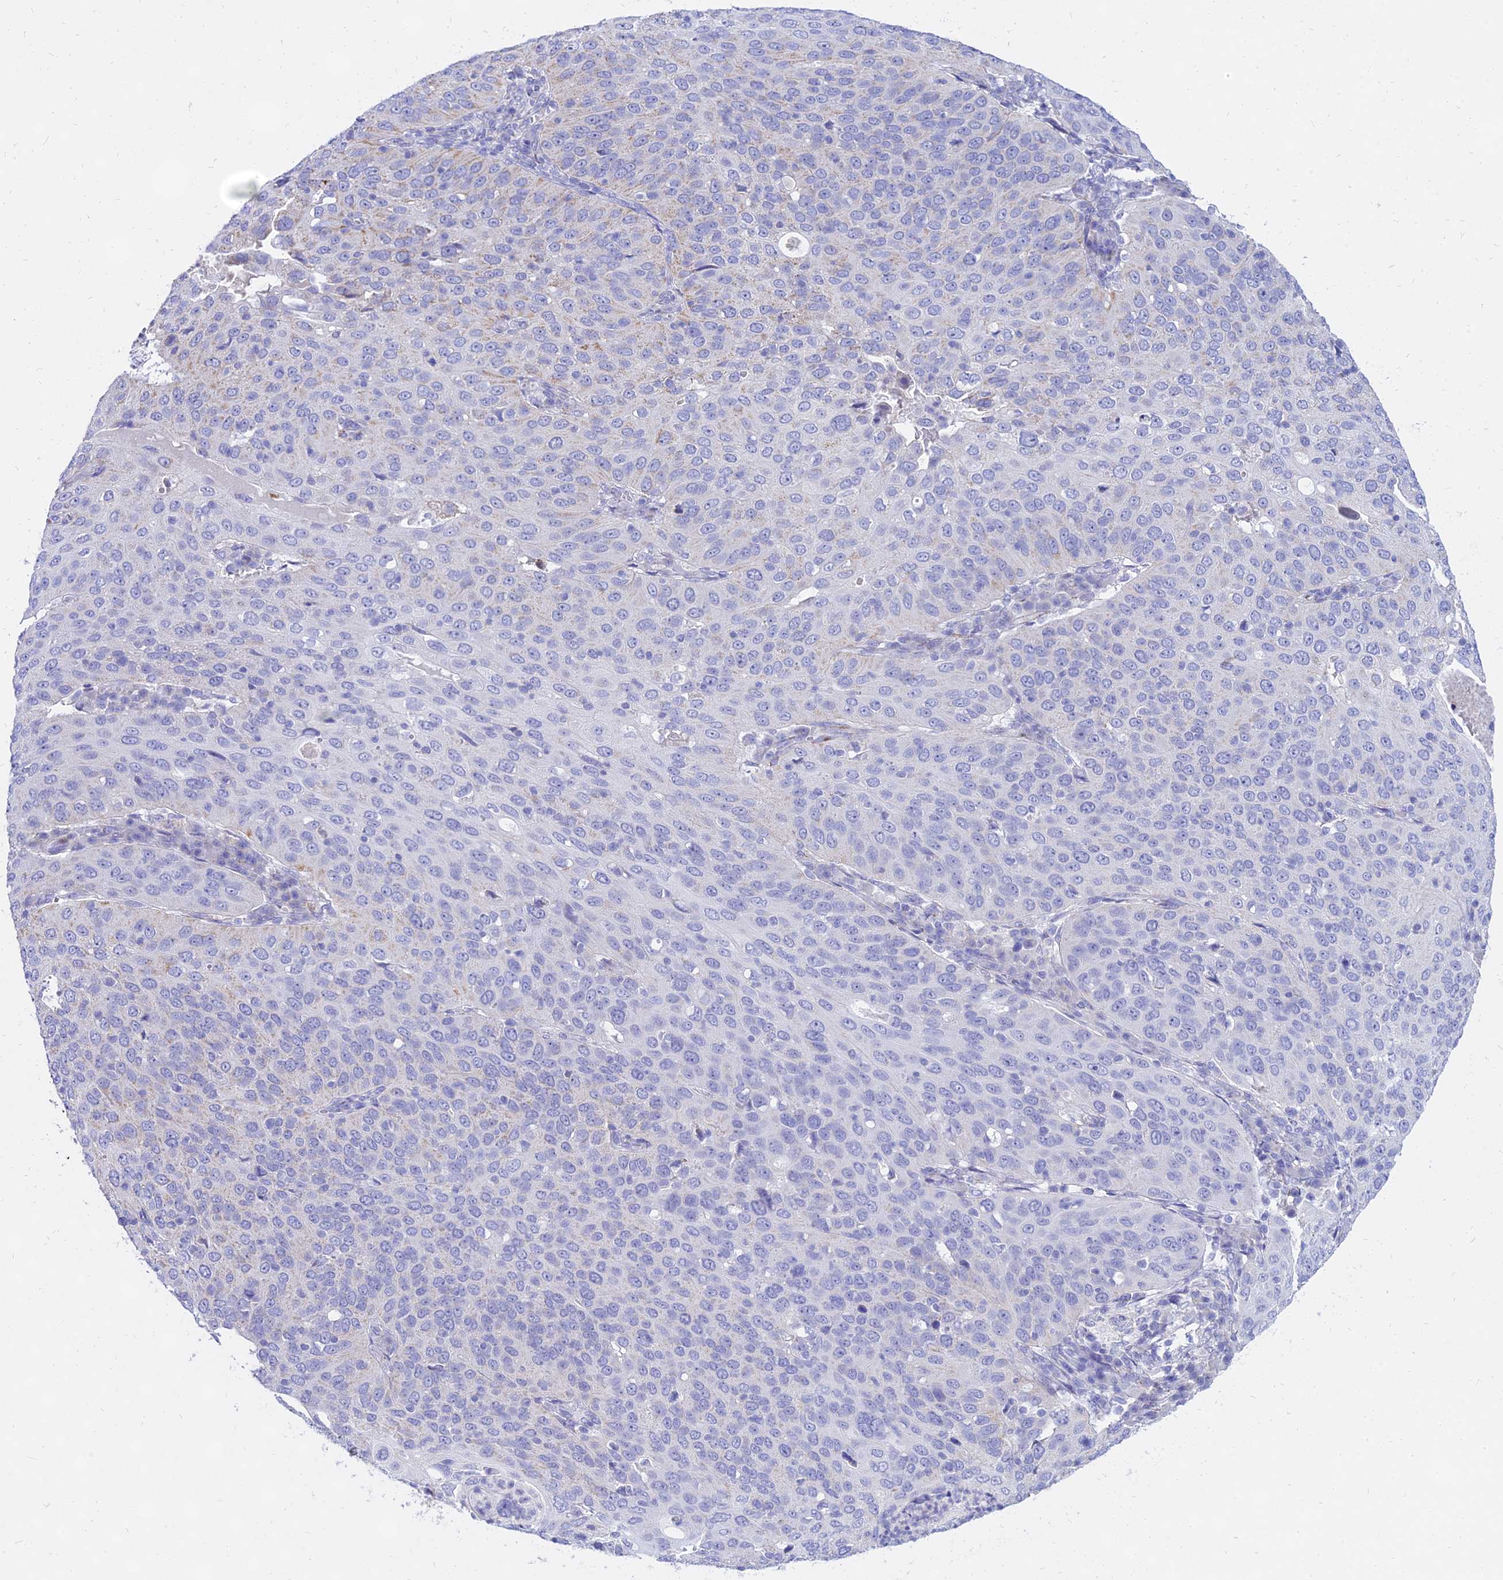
{"staining": {"intensity": "negative", "quantity": "none", "location": "none"}, "tissue": "cervical cancer", "cell_type": "Tumor cells", "image_type": "cancer", "snomed": [{"axis": "morphology", "description": "Squamous cell carcinoma, NOS"}, {"axis": "topography", "description": "Cervix"}], "caption": "Cervical squamous cell carcinoma was stained to show a protein in brown. There is no significant staining in tumor cells.", "gene": "PKN3", "patient": {"sex": "female", "age": 36}}